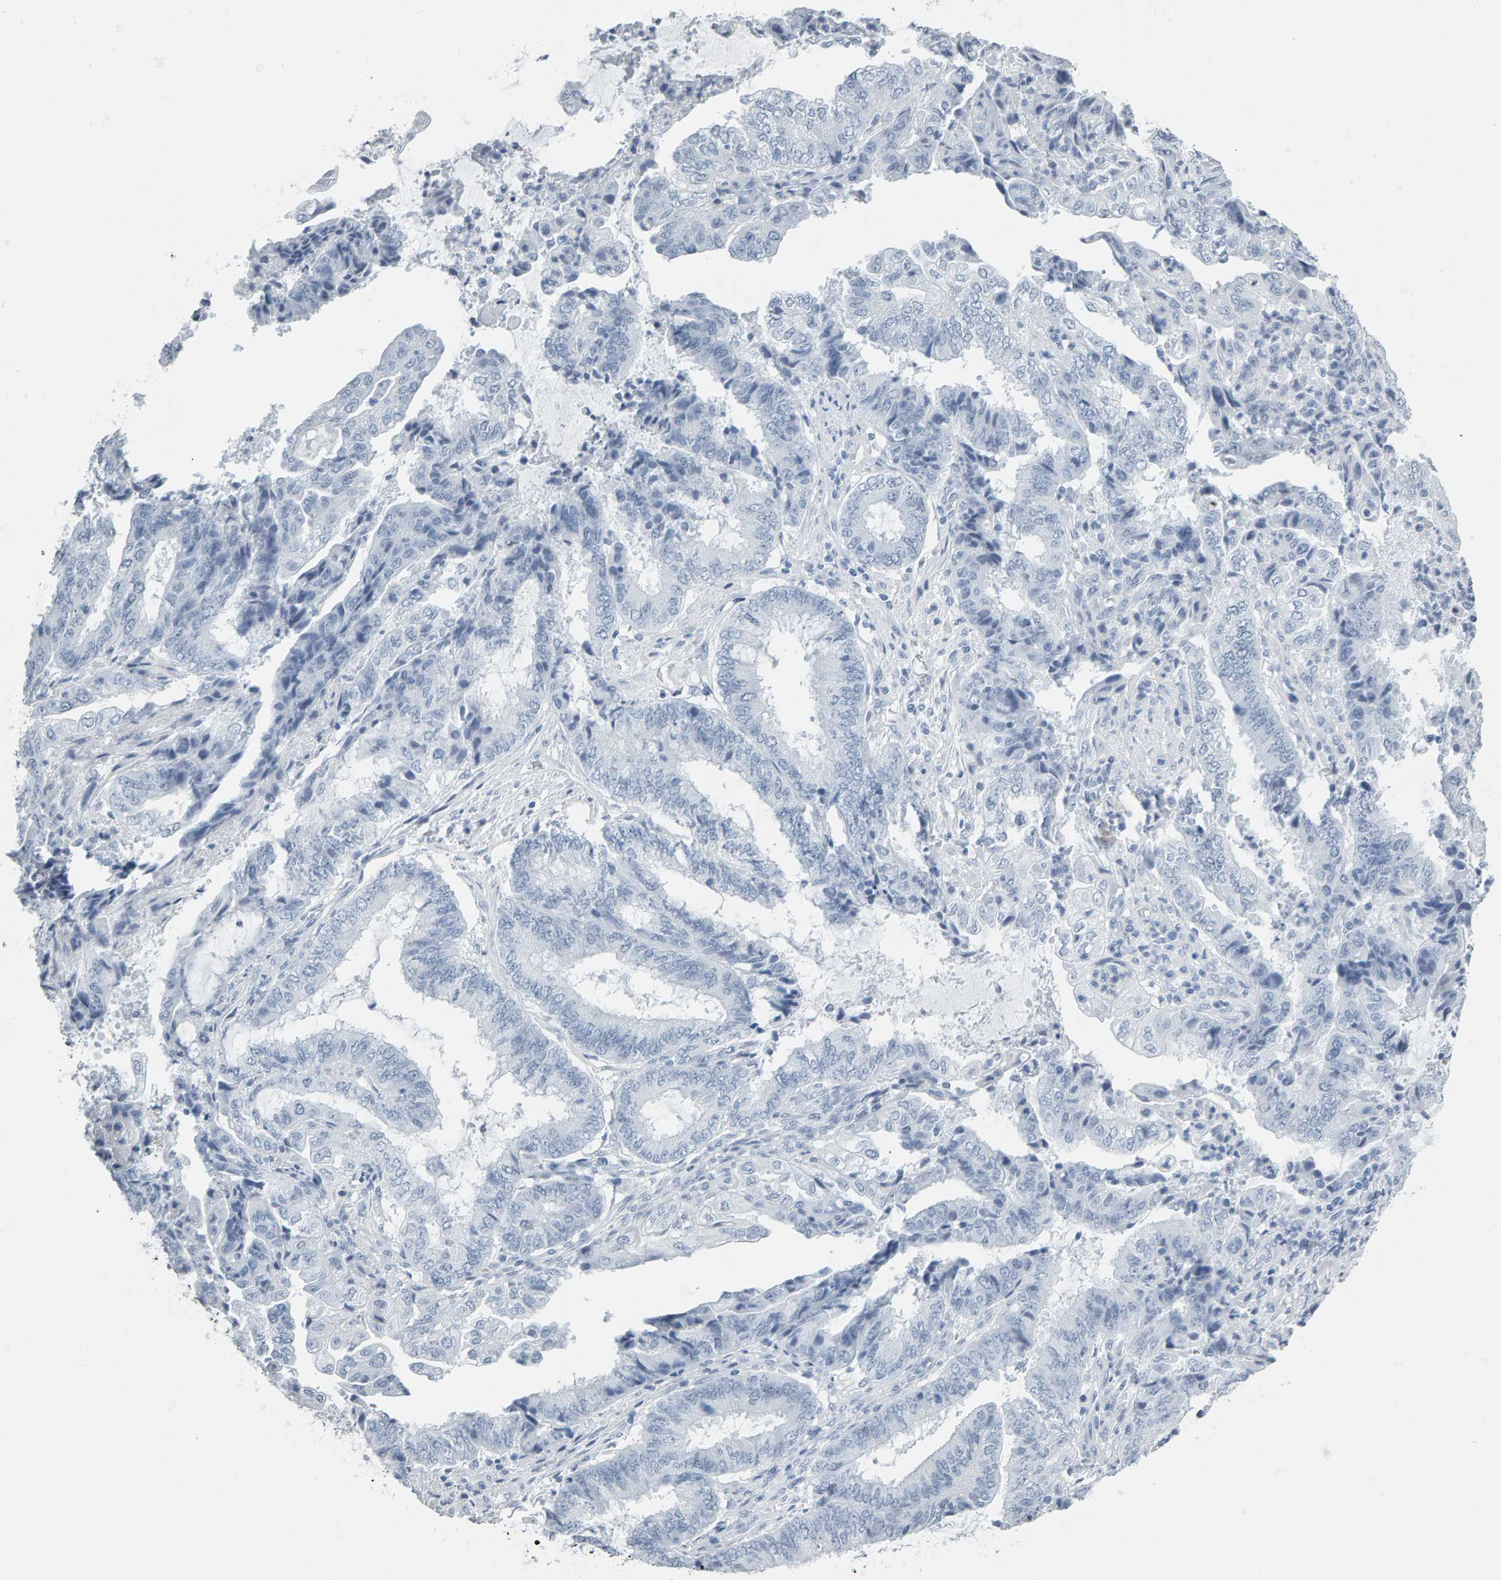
{"staining": {"intensity": "negative", "quantity": "none", "location": "none"}, "tissue": "endometrial cancer", "cell_type": "Tumor cells", "image_type": "cancer", "snomed": [{"axis": "morphology", "description": "Adenocarcinoma, NOS"}, {"axis": "topography", "description": "Endometrium"}], "caption": "Endometrial cancer (adenocarcinoma) stained for a protein using IHC shows no expression tumor cells.", "gene": "SPACA3", "patient": {"sex": "female", "age": 51}}